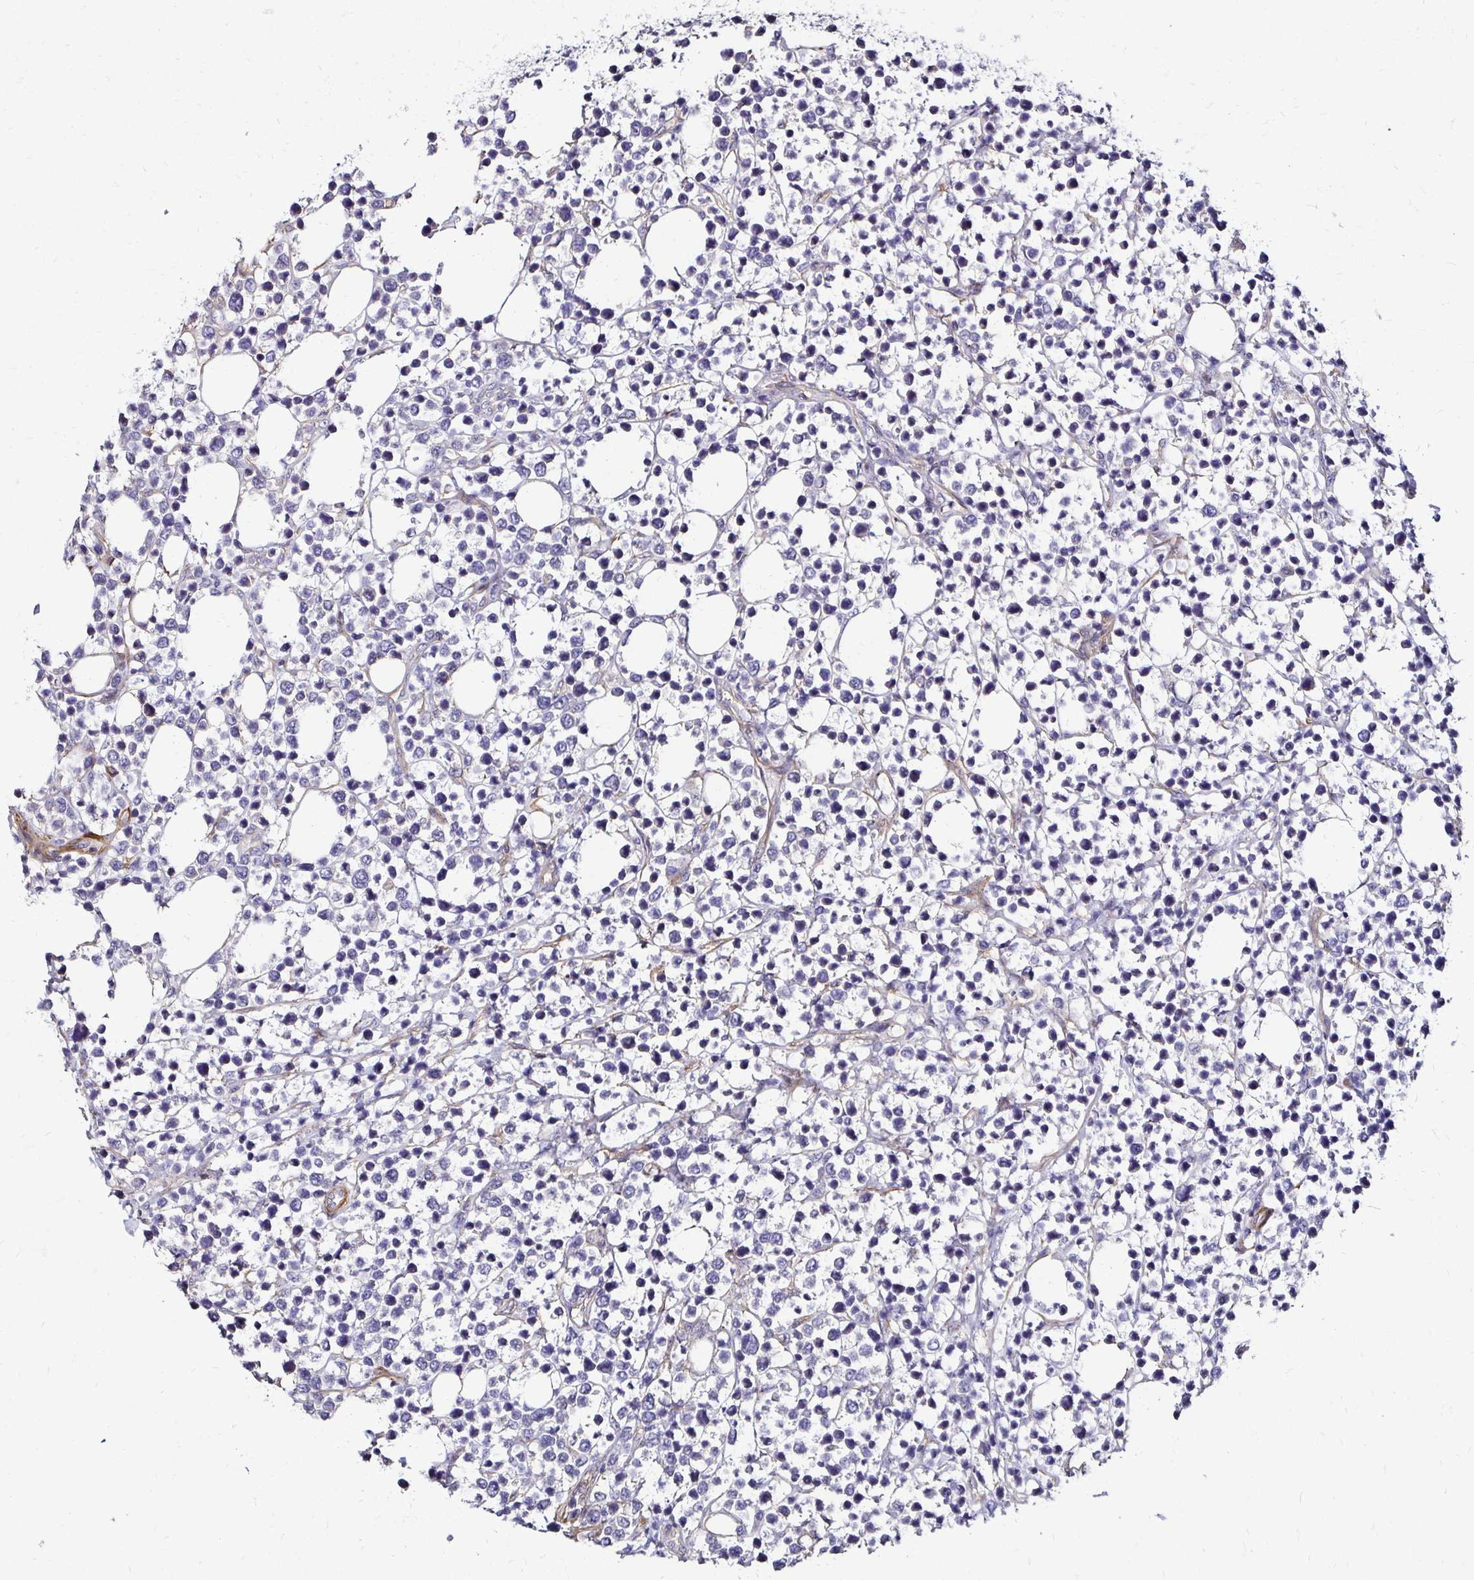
{"staining": {"intensity": "negative", "quantity": "none", "location": "none"}, "tissue": "lymphoma", "cell_type": "Tumor cells", "image_type": "cancer", "snomed": [{"axis": "morphology", "description": "Malignant lymphoma, non-Hodgkin's type, Low grade"}, {"axis": "topography", "description": "Lymph node"}], "caption": "High magnification brightfield microscopy of malignant lymphoma, non-Hodgkin's type (low-grade) stained with DAB (brown) and counterstained with hematoxylin (blue): tumor cells show no significant positivity.", "gene": "ITGB1", "patient": {"sex": "male", "age": 60}}